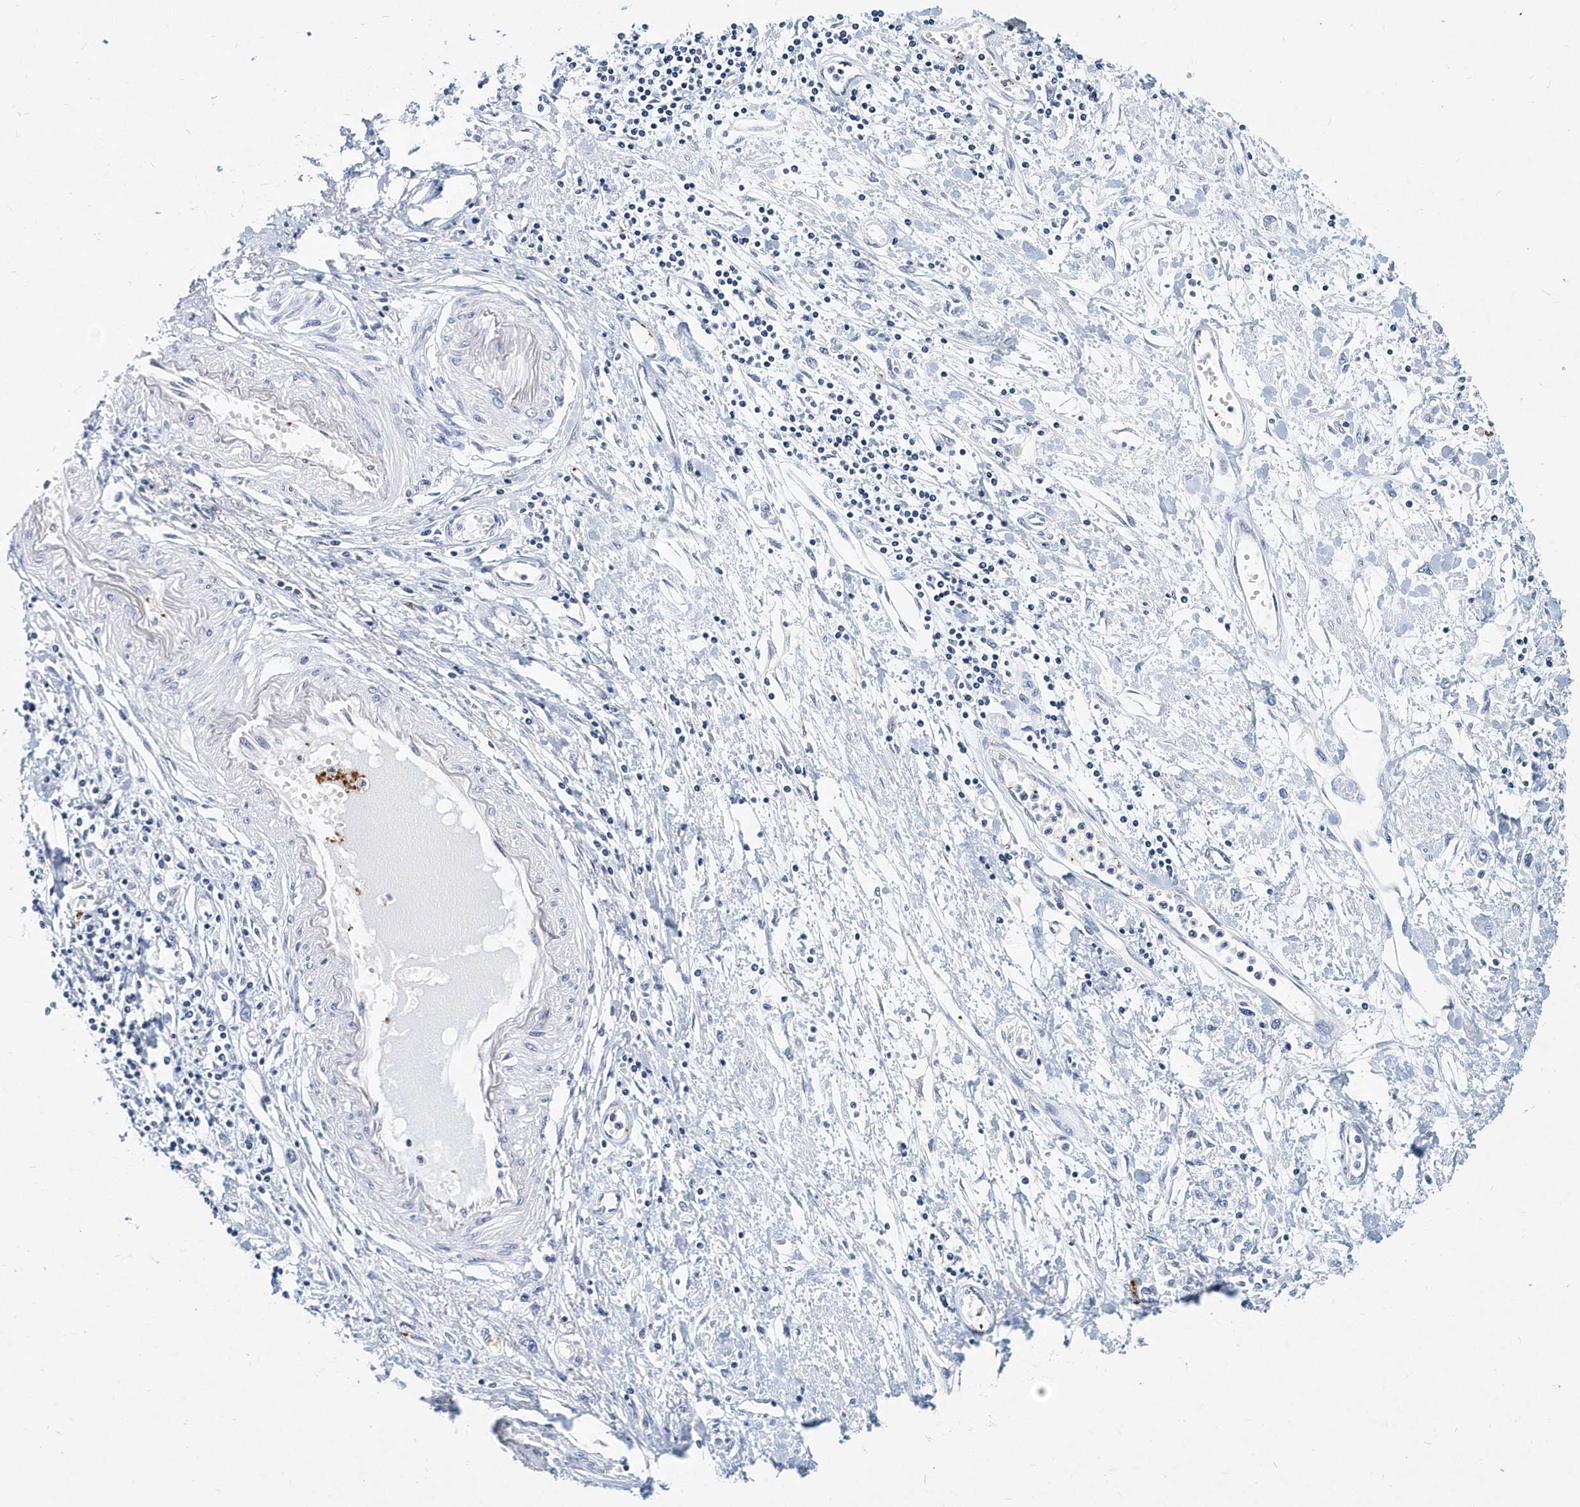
{"staining": {"intensity": "negative", "quantity": "none", "location": "none"}, "tissue": "stomach cancer", "cell_type": "Tumor cells", "image_type": "cancer", "snomed": [{"axis": "morphology", "description": "Adenocarcinoma, NOS"}, {"axis": "topography", "description": "Stomach"}], "caption": "High magnification brightfield microscopy of adenocarcinoma (stomach) stained with DAB (3,3'-diaminobenzidine) (brown) and counterstained with hematoxylin (blue): tumor cells show no significant staining.", "gene": "ITGA2B", "patient": {"sex": "female", "age": 76}}